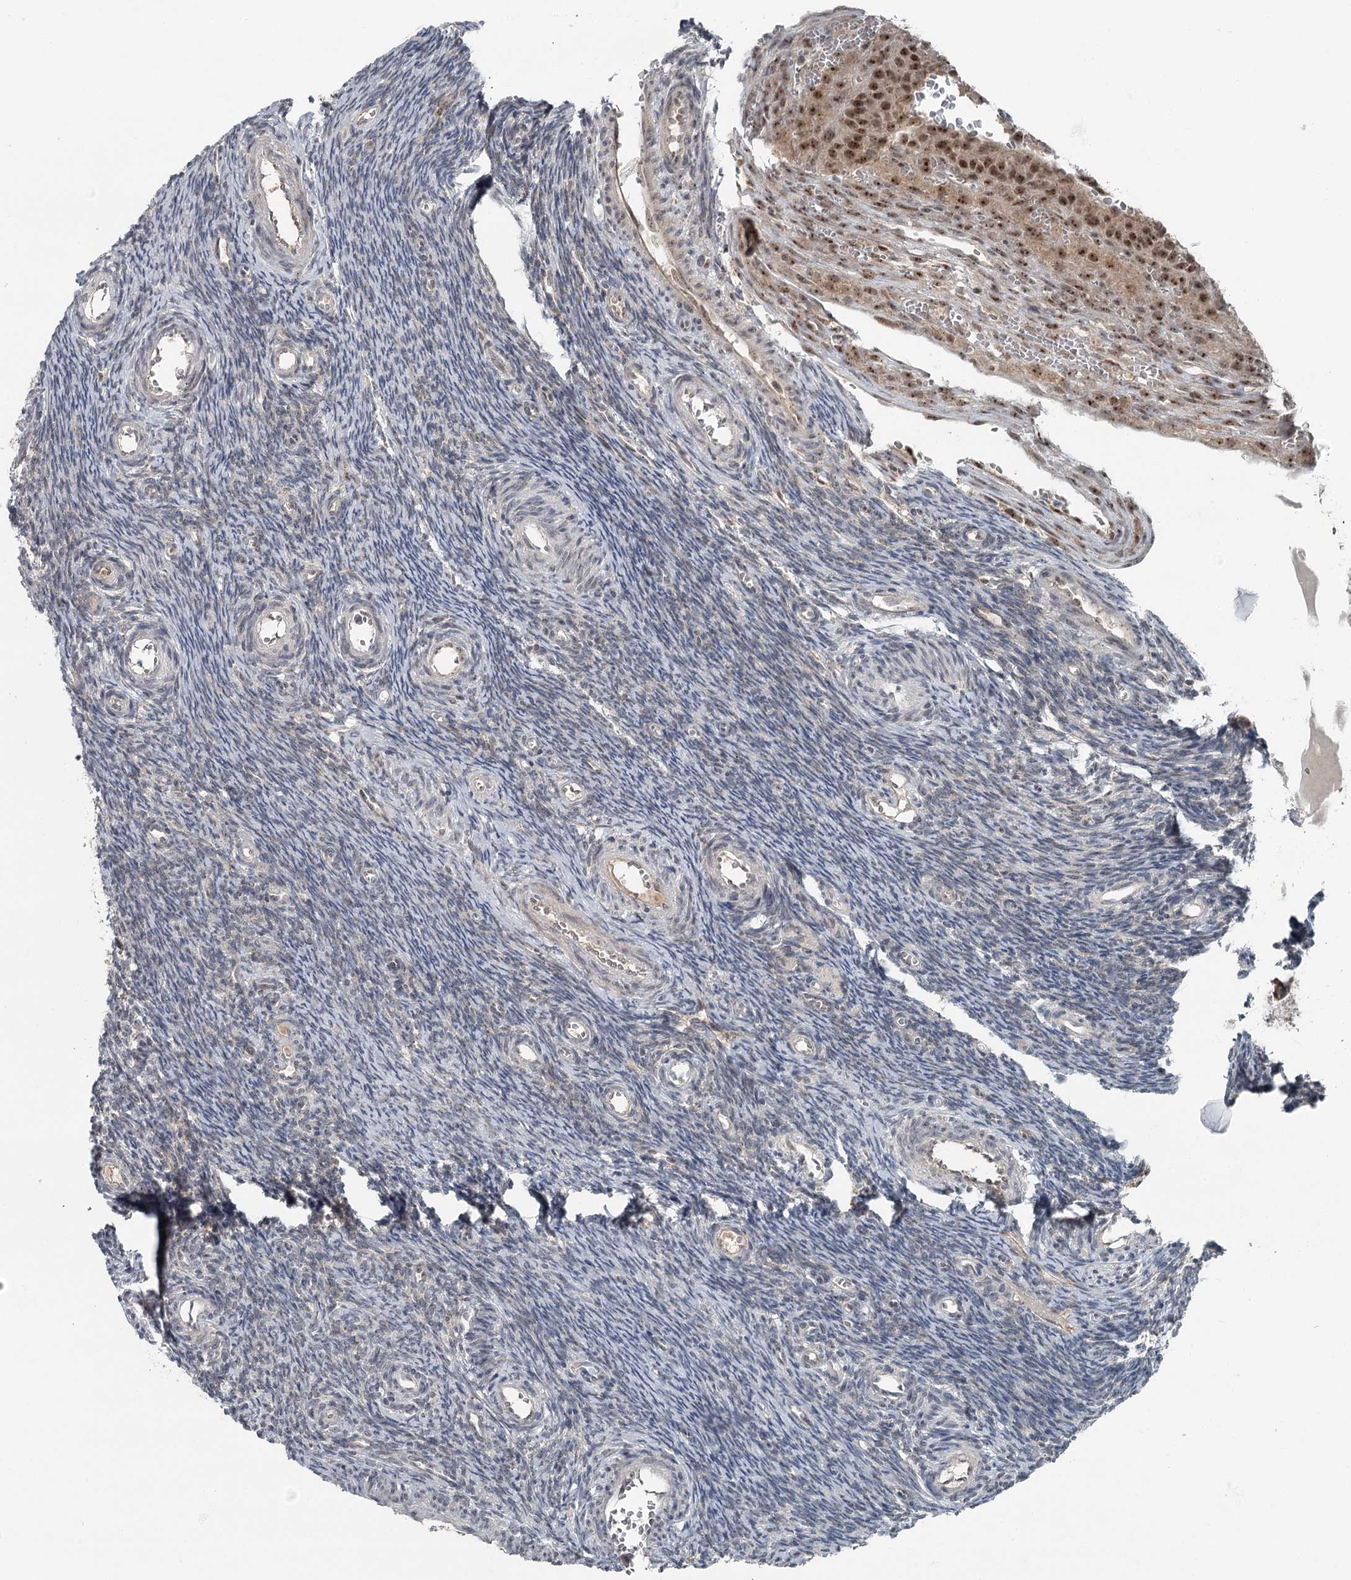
{"staining": {"intensity": "negative", "quantity": "none", "location": "none"}, "tissue": "ovary", "cell_type": "Ovarian stroma cells", "image_type": "normal", "snomed": [{"axis": "morphology", "description": "Normal tissue, NOS"}, {"axis": "topography", "description": "Ovary"}], "caption": "The photomicrograph reveals no staining of ovarian stroma cells in unremarkable ovary. (Stains: DAB immunohistochemistry (IHC) with hematoxylin counter stain, Microscopy: brightfield microscopy at high magnification).", "gene": "EXOSC1", "patient": {"sex": "female", "age": 39}}